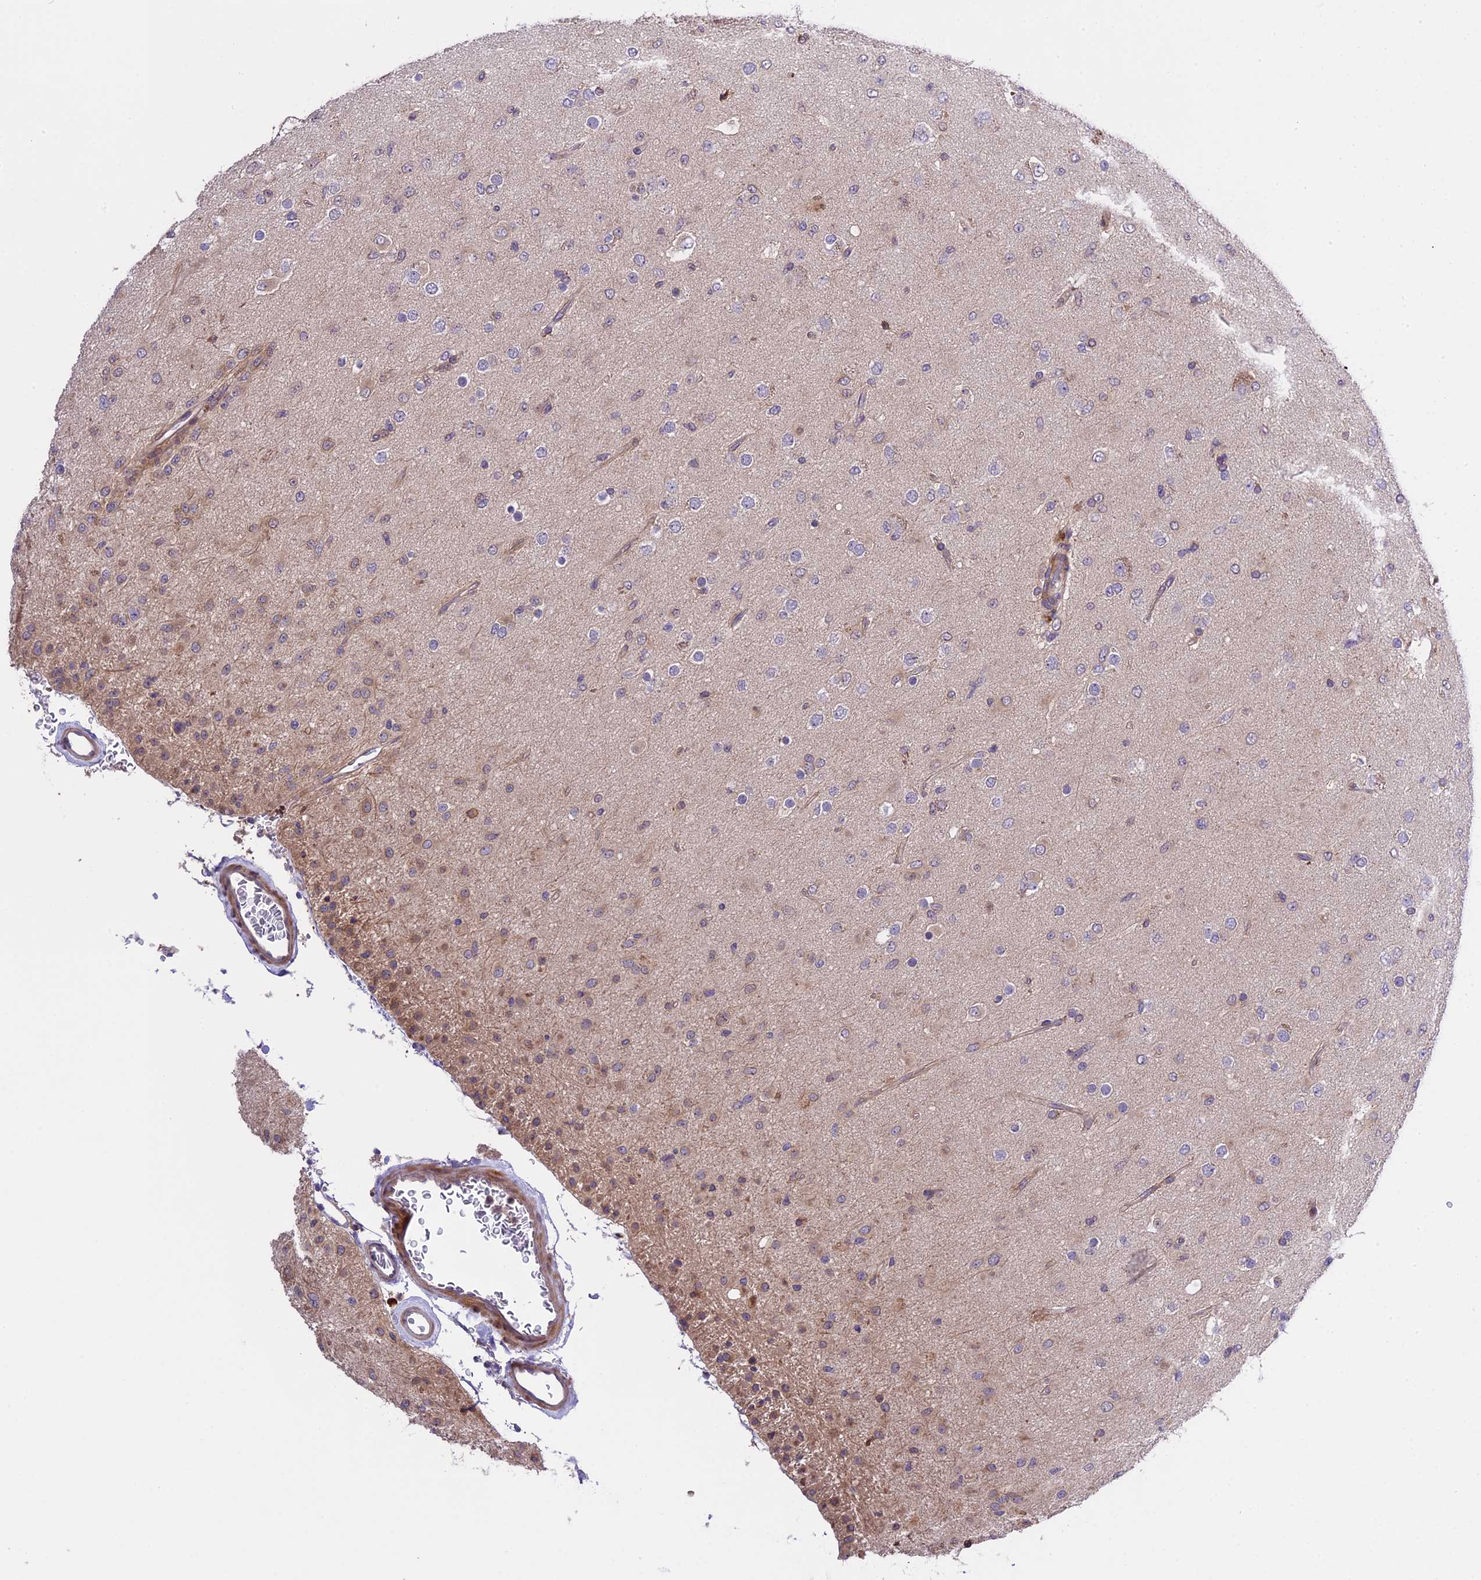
{"staining": {"intensity": "weak", "quantity": "<25%", "location": "cytoplasmic/membranous"}, "tissue": "glioma", "cell_type": "Tumor cells", "image_type": "cancer", "snomed": [{"axis": "morphology", "description": "Glioma, malignant, Low grade"}, {"axis": "topography", "description": "Brain"}], "caption": "High power microscopy image of an immunohistochemistry photomicrograph of malignant low-grade glioma, revealing no significant expression in tumor cells. (DAB IHC with hematoxylin counter stain).", "gene": "ABCC10", "patient": {"sex": "male", "age": 65}}